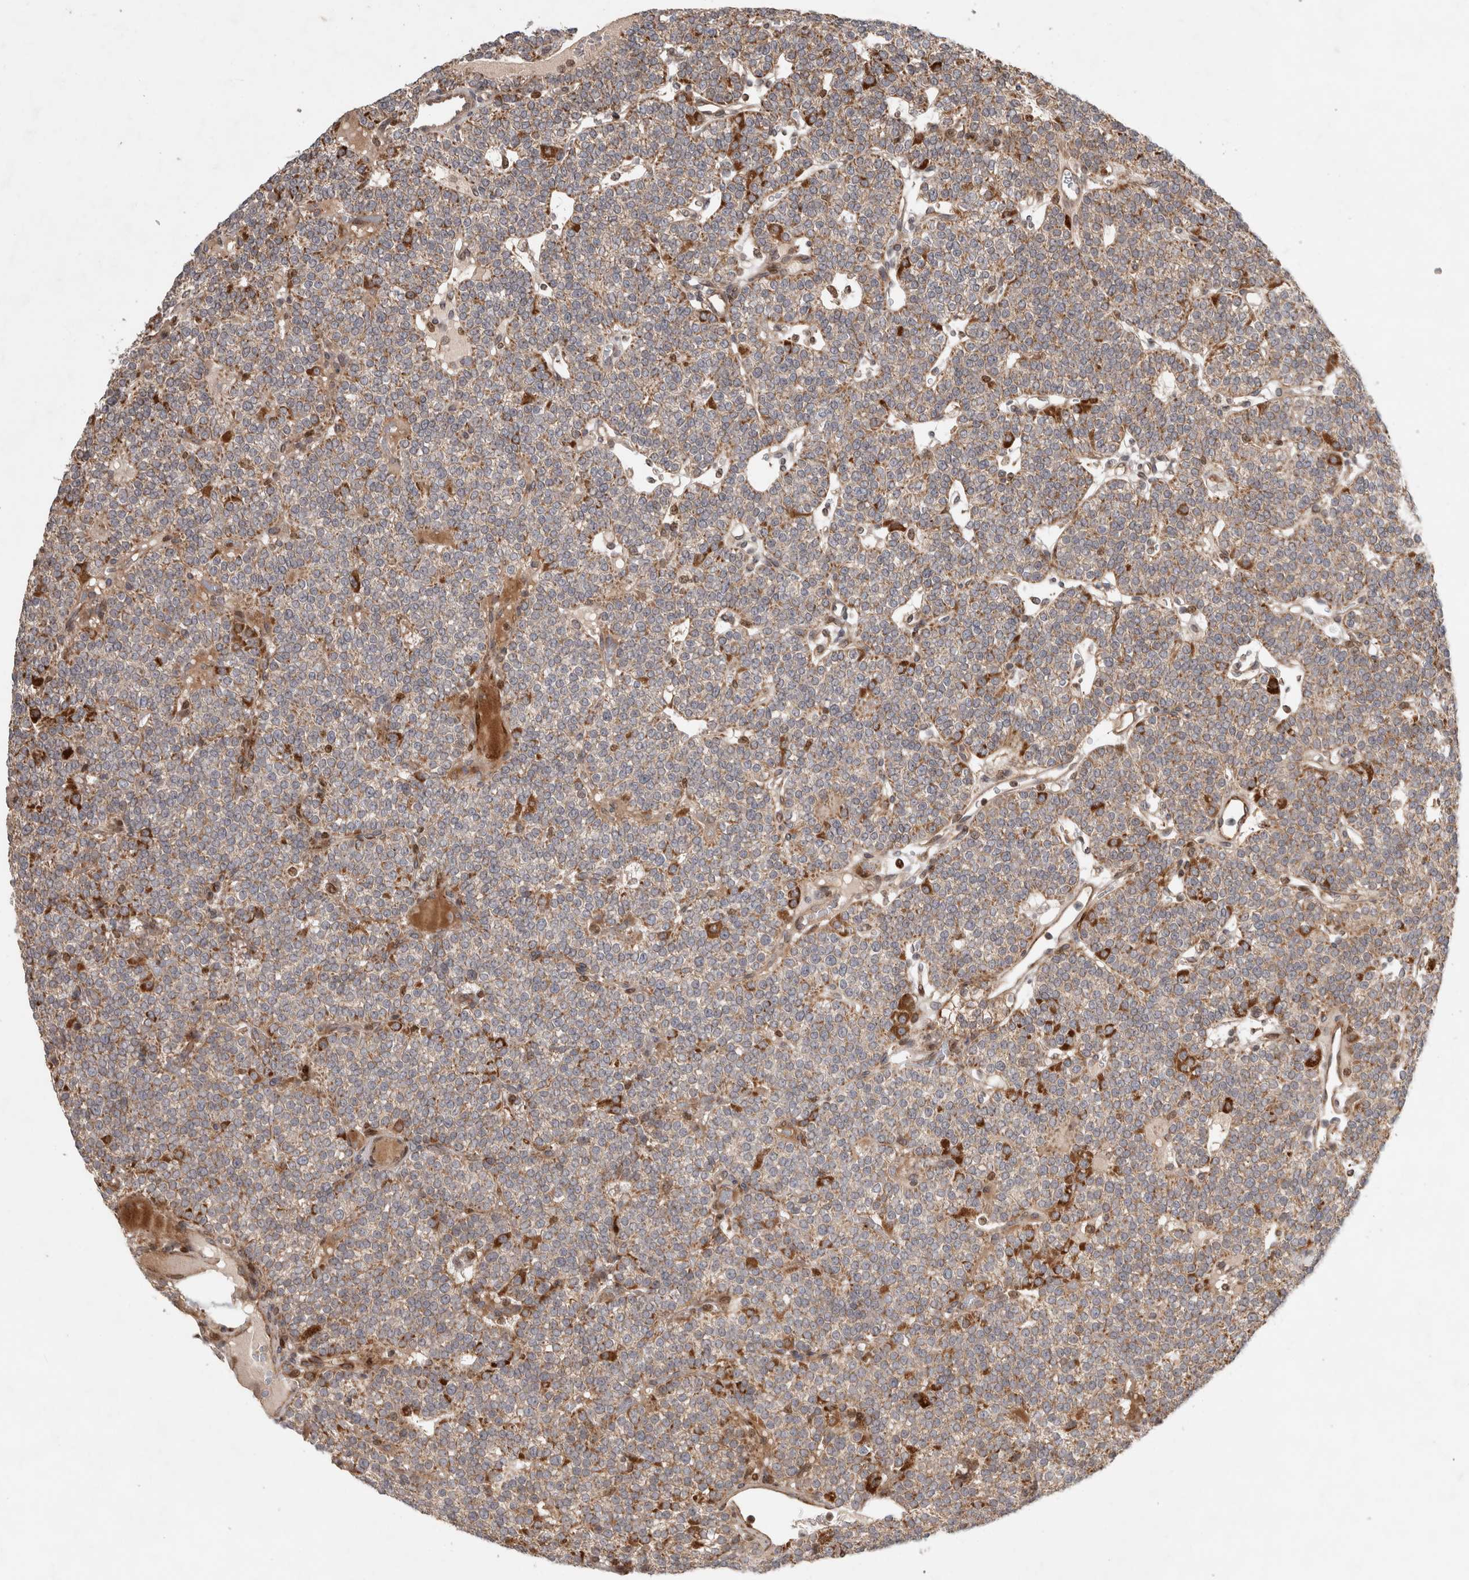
{"staining": {"intensity": "moderate", "quantity": "25%-75%", "location": "cytoplasmic/membranous"}, "tissue": "parathyroid gland", "cell_type": "Glandular cells", "image_type": "normal", "snomed": [{"axis": "morphology", "description": "Normal tissue, NOS"}, {"axis": "topography", "description": "Parathyroid gland"}], "caption": "A histopathology image of human parathyroid gland stained for a protein displays moderate cytoplasmic/membranous brown staining in glandular cells. Immunohistochemistry stains the protein of interest in brown and the nuclei are stained blue.", "gene": "INSRR", "patient": {"sex": "male", "age": 83}}